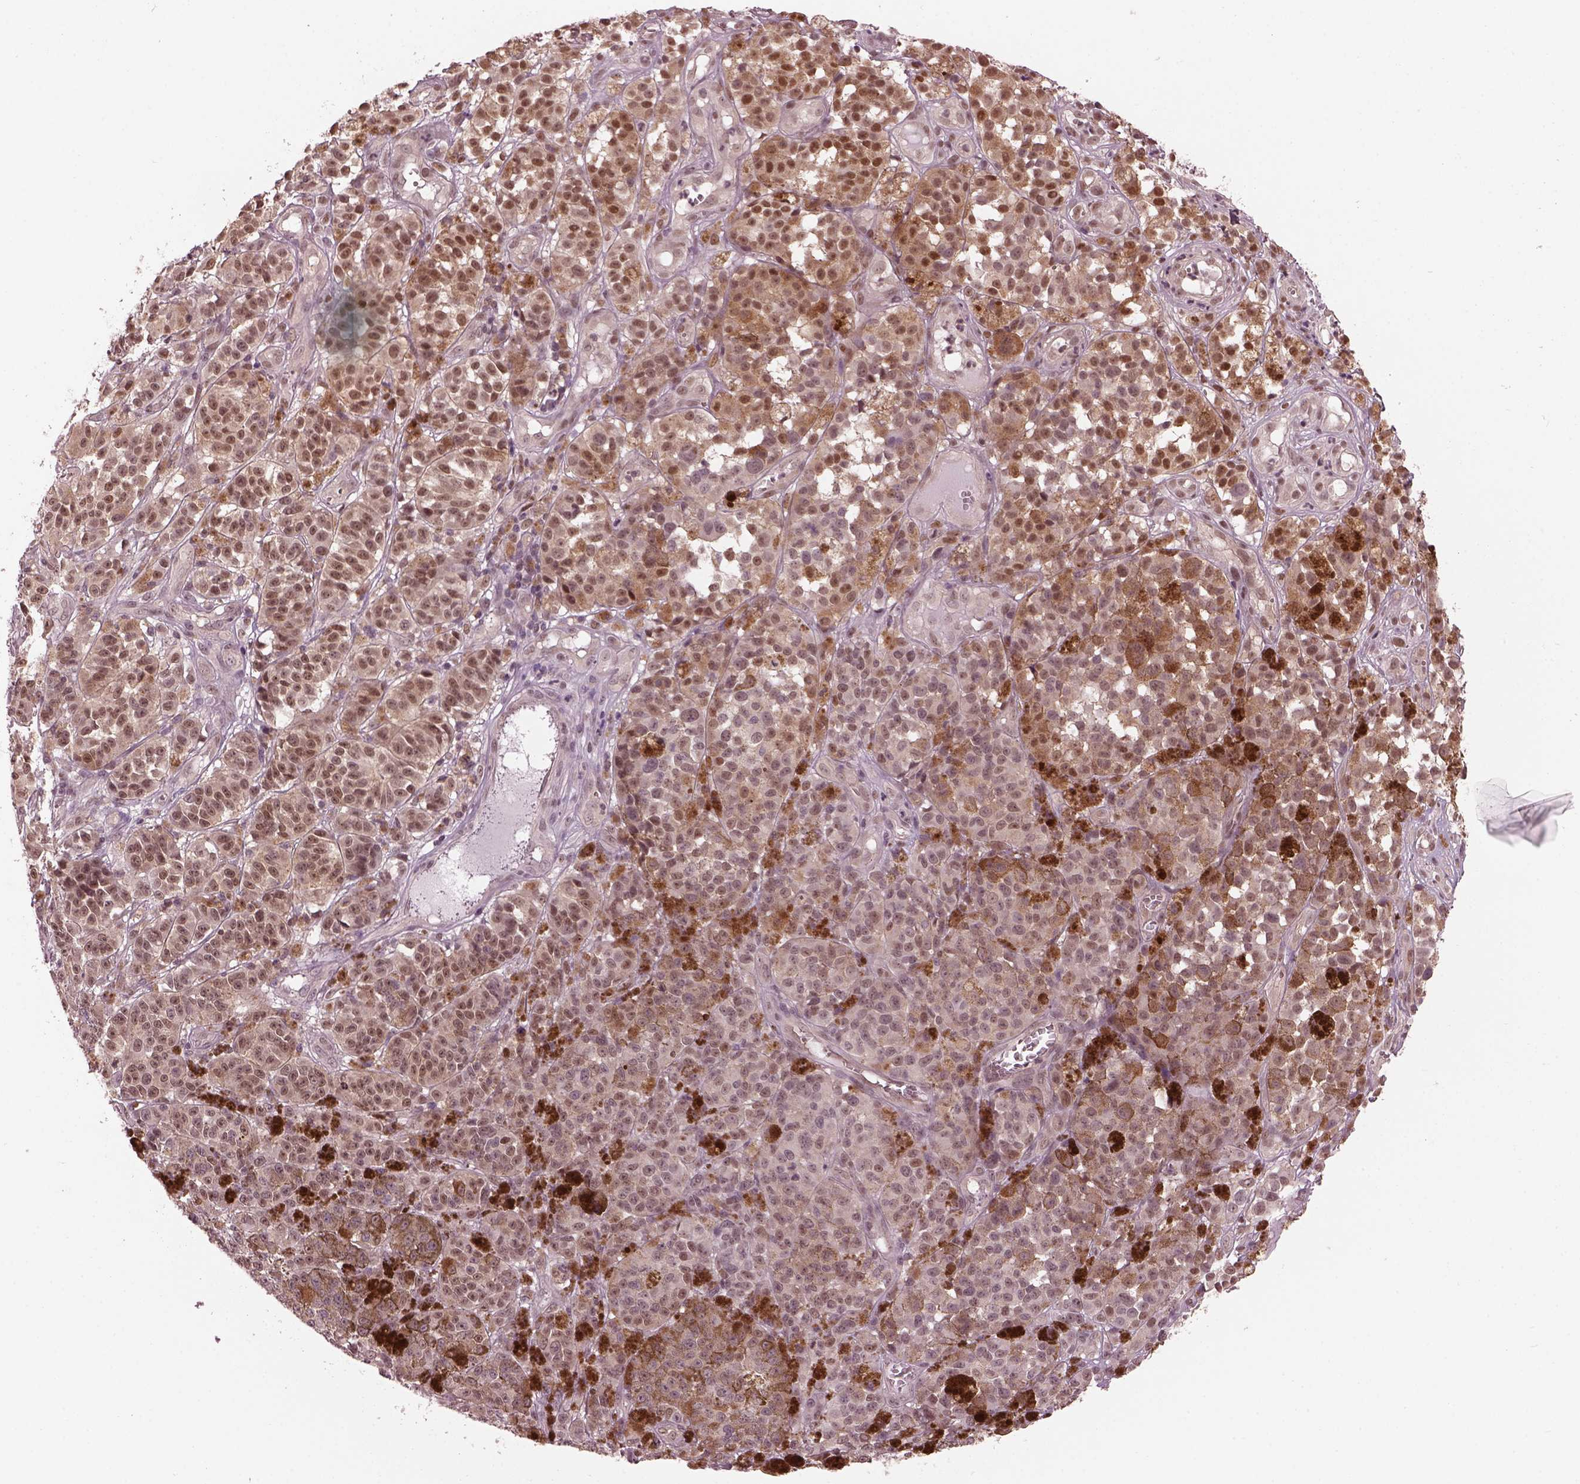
{"staining": {"intensity": "moderate", "quantity": "25%-75%", "location": "cytoplasmic/membranous,nuclear"}, "tissue": "melanoma", "cell_type": "Tumor cells", "image_type": "cancer", "snomed": [{"axis": "morphology", "description": "Malignant melanoma, NOS"}, {"axis": "topography", "description": "Skin"}], "caption": "High-power microscopy captured an IHC histopathology image of melanoma, revealing moderate cytoplasmic/membranous and nuclear expression in approximately 25%-75% of tumor cells.", "gene": "SRI", "patient": {"sex": "female", "age": 58}}